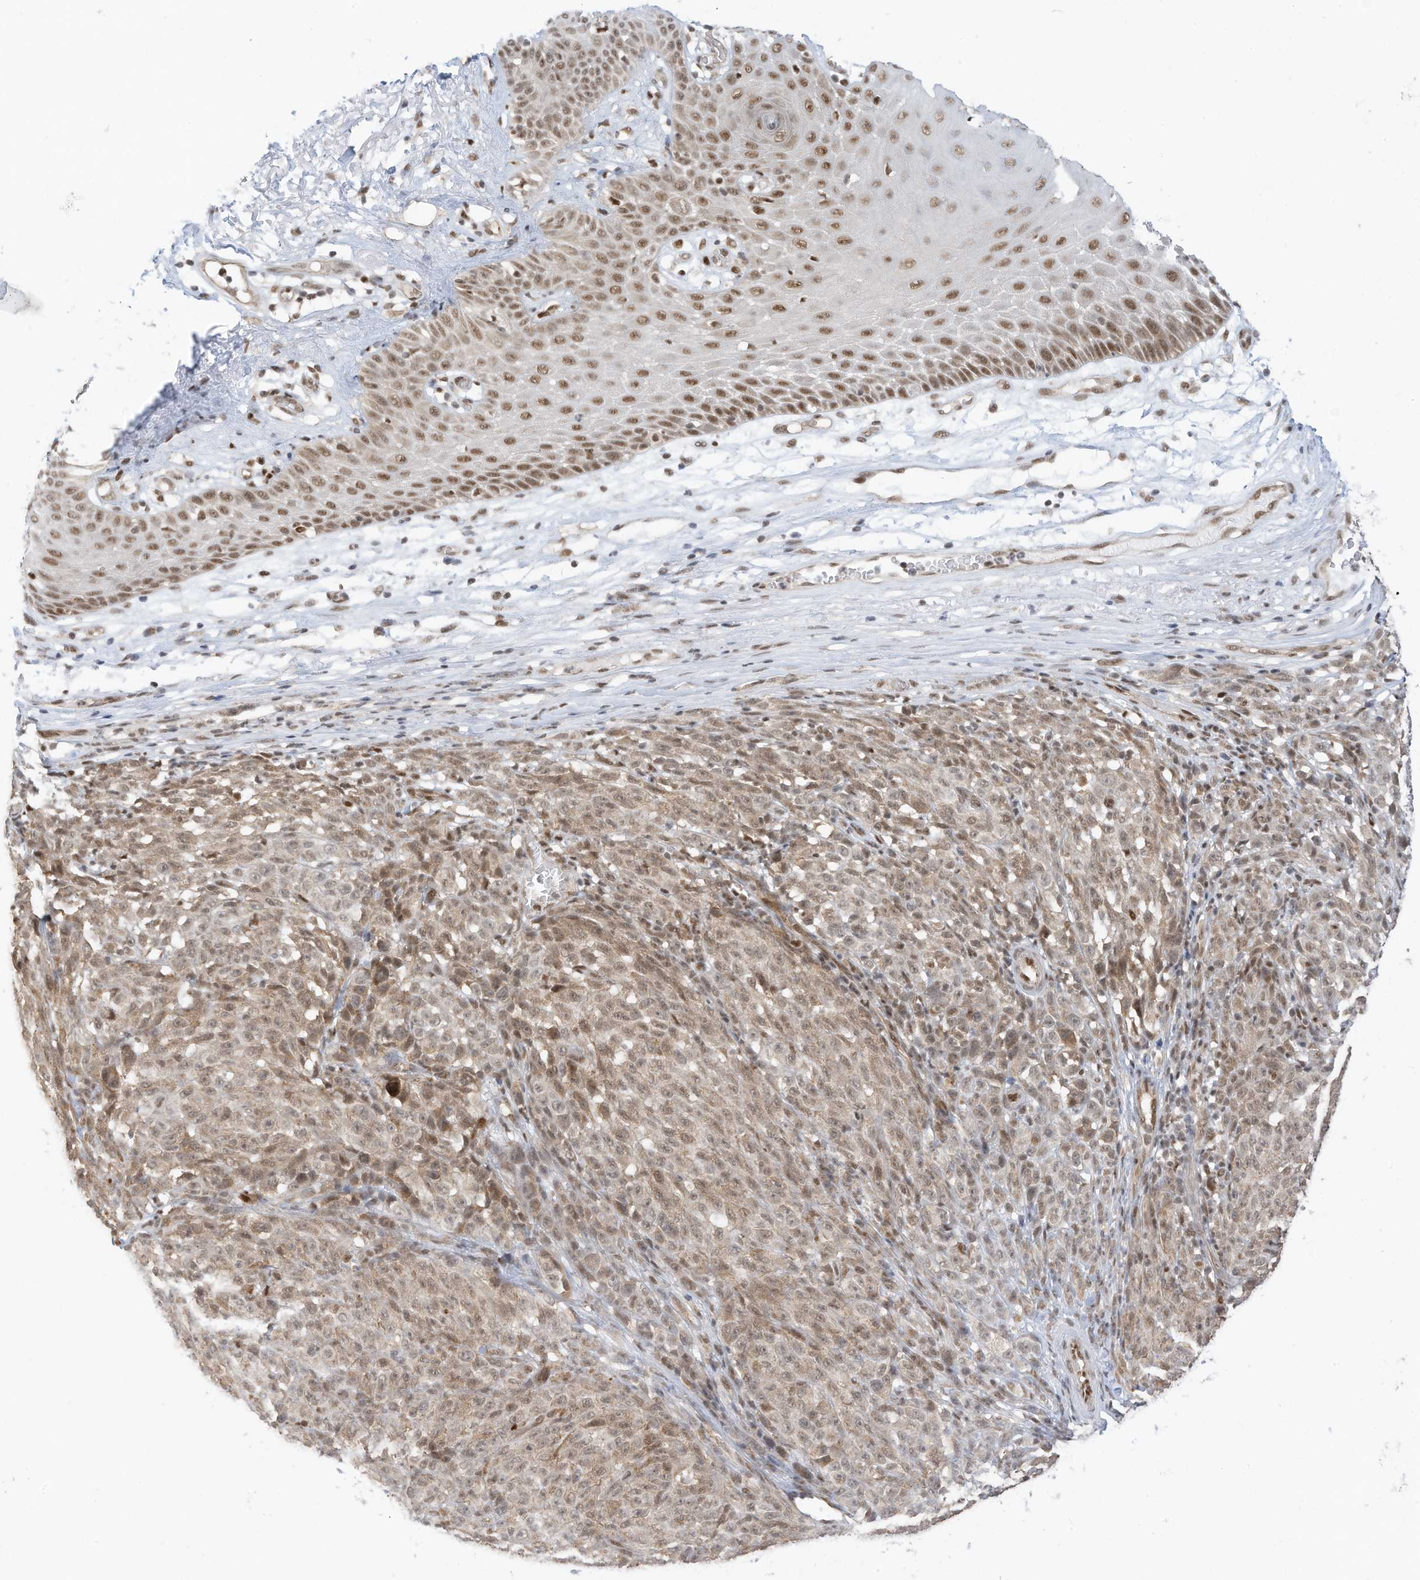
{"staining": {"intensity": "weak", "quantity": "25%-75%", "location": "cytoplasmic/membranous"}, "tissue": "melanoma", "cell_type": "Tumor cells", "image_type": "cancer", "snomed": [{"axis": "morphology", "description": "Malignant melanoma, NOS"}, {"axis": "topography", "description": "Skin"}], "caption": "Human melanoma stained with a protein marker displays weak staining in tumor cells.", "gene": "AURKAIP1", "patient": {"sex": "female", "age": 82}}